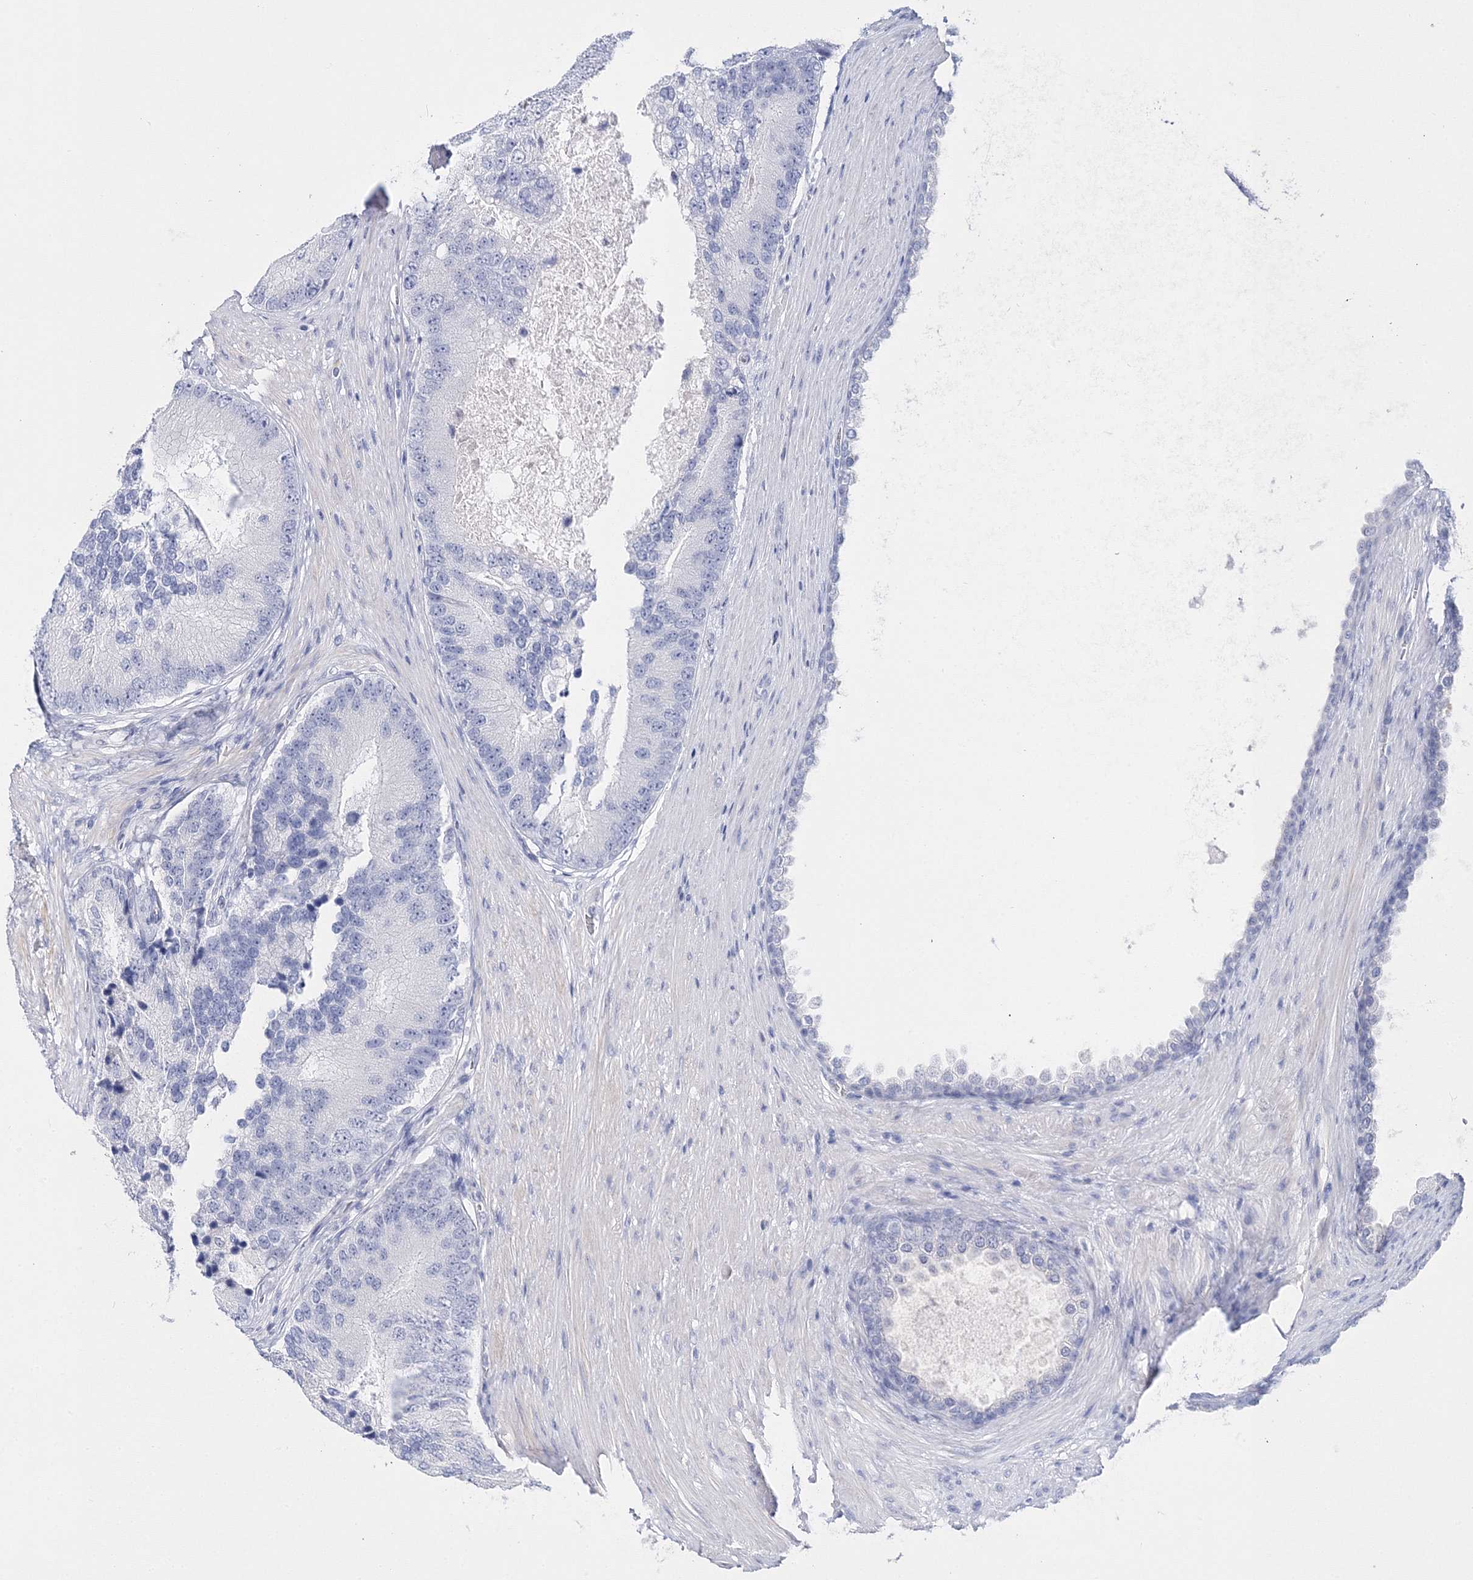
{"staining": {"intensity": "negative", "quantity": "none", "location": "none"}, "tissue": "prostate cancer", "cell_type": "Tumor cells", "image_type": "cancer", "snomed": [{"axis": "morphology", "description": "Adenocarcinoma, High grade"}, {"axis": "topography", "description": "Prostate"}], "caption": "DAB immunohistochemical staining of human prostate cancer demonstrates no significant positivity in tumor cells.", "gene": "MYOZ2", "patient": {"sex": "male", "age": 70}}